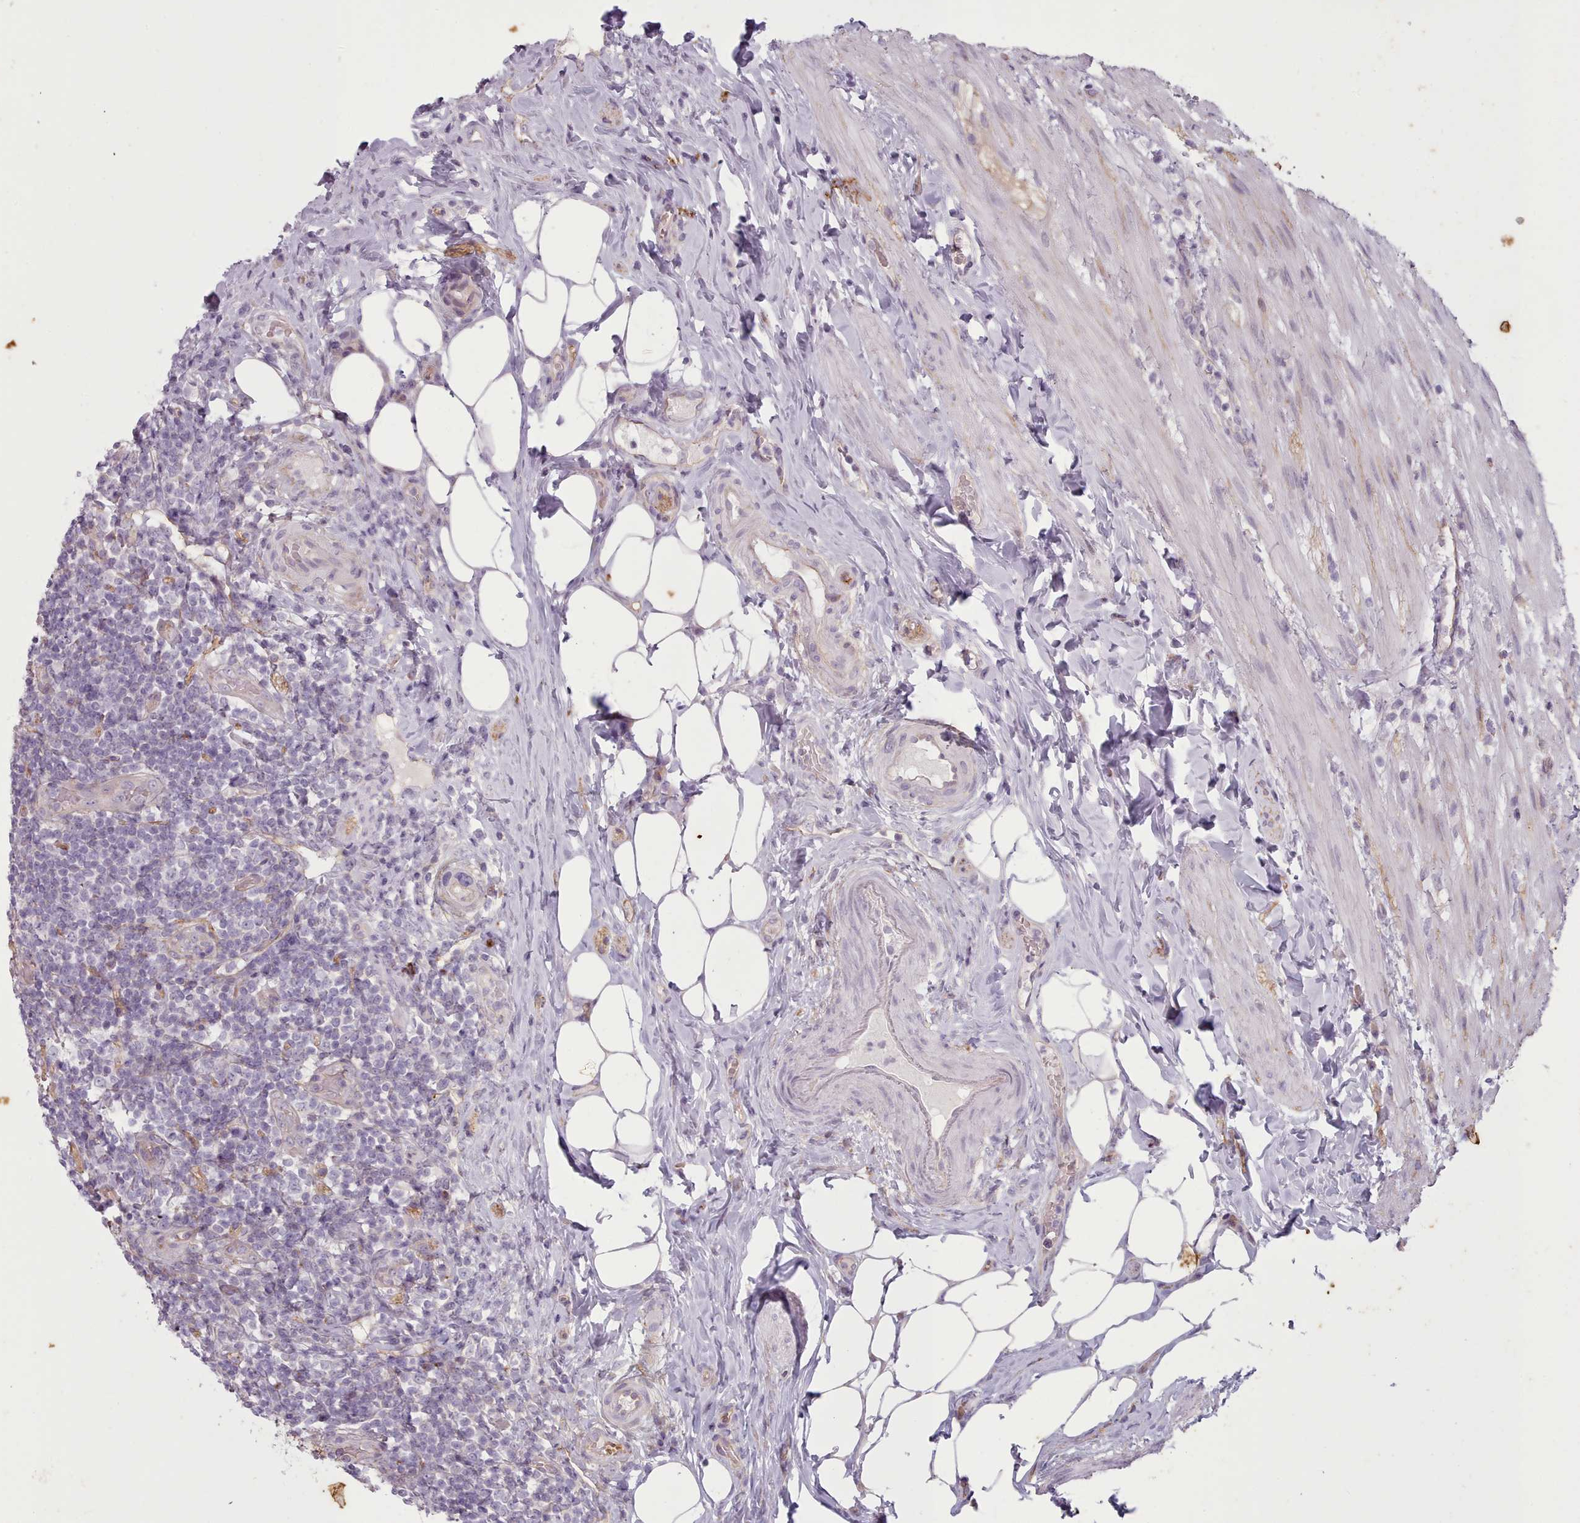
{"staining": {"intensity": "moderate", "quantity": ">75%", "location": "cytoplasmic/membranous"}, "tissue": "appendix", "cell_type": "Glandular cells", "image_type": "normal", "snomed": [{"axis": "morphology", "description": "Normal tissue, NOS"}, {"axis": "topography", "description": "Appendix"}], "caption": "Protein expression analysis of unremarkable appendix demonstrates moderate cytoplasmic/membranous expression in about >75% of glandular cells.", "gene": "PLD4", "patient": {"sex": "female", "age": 43}}